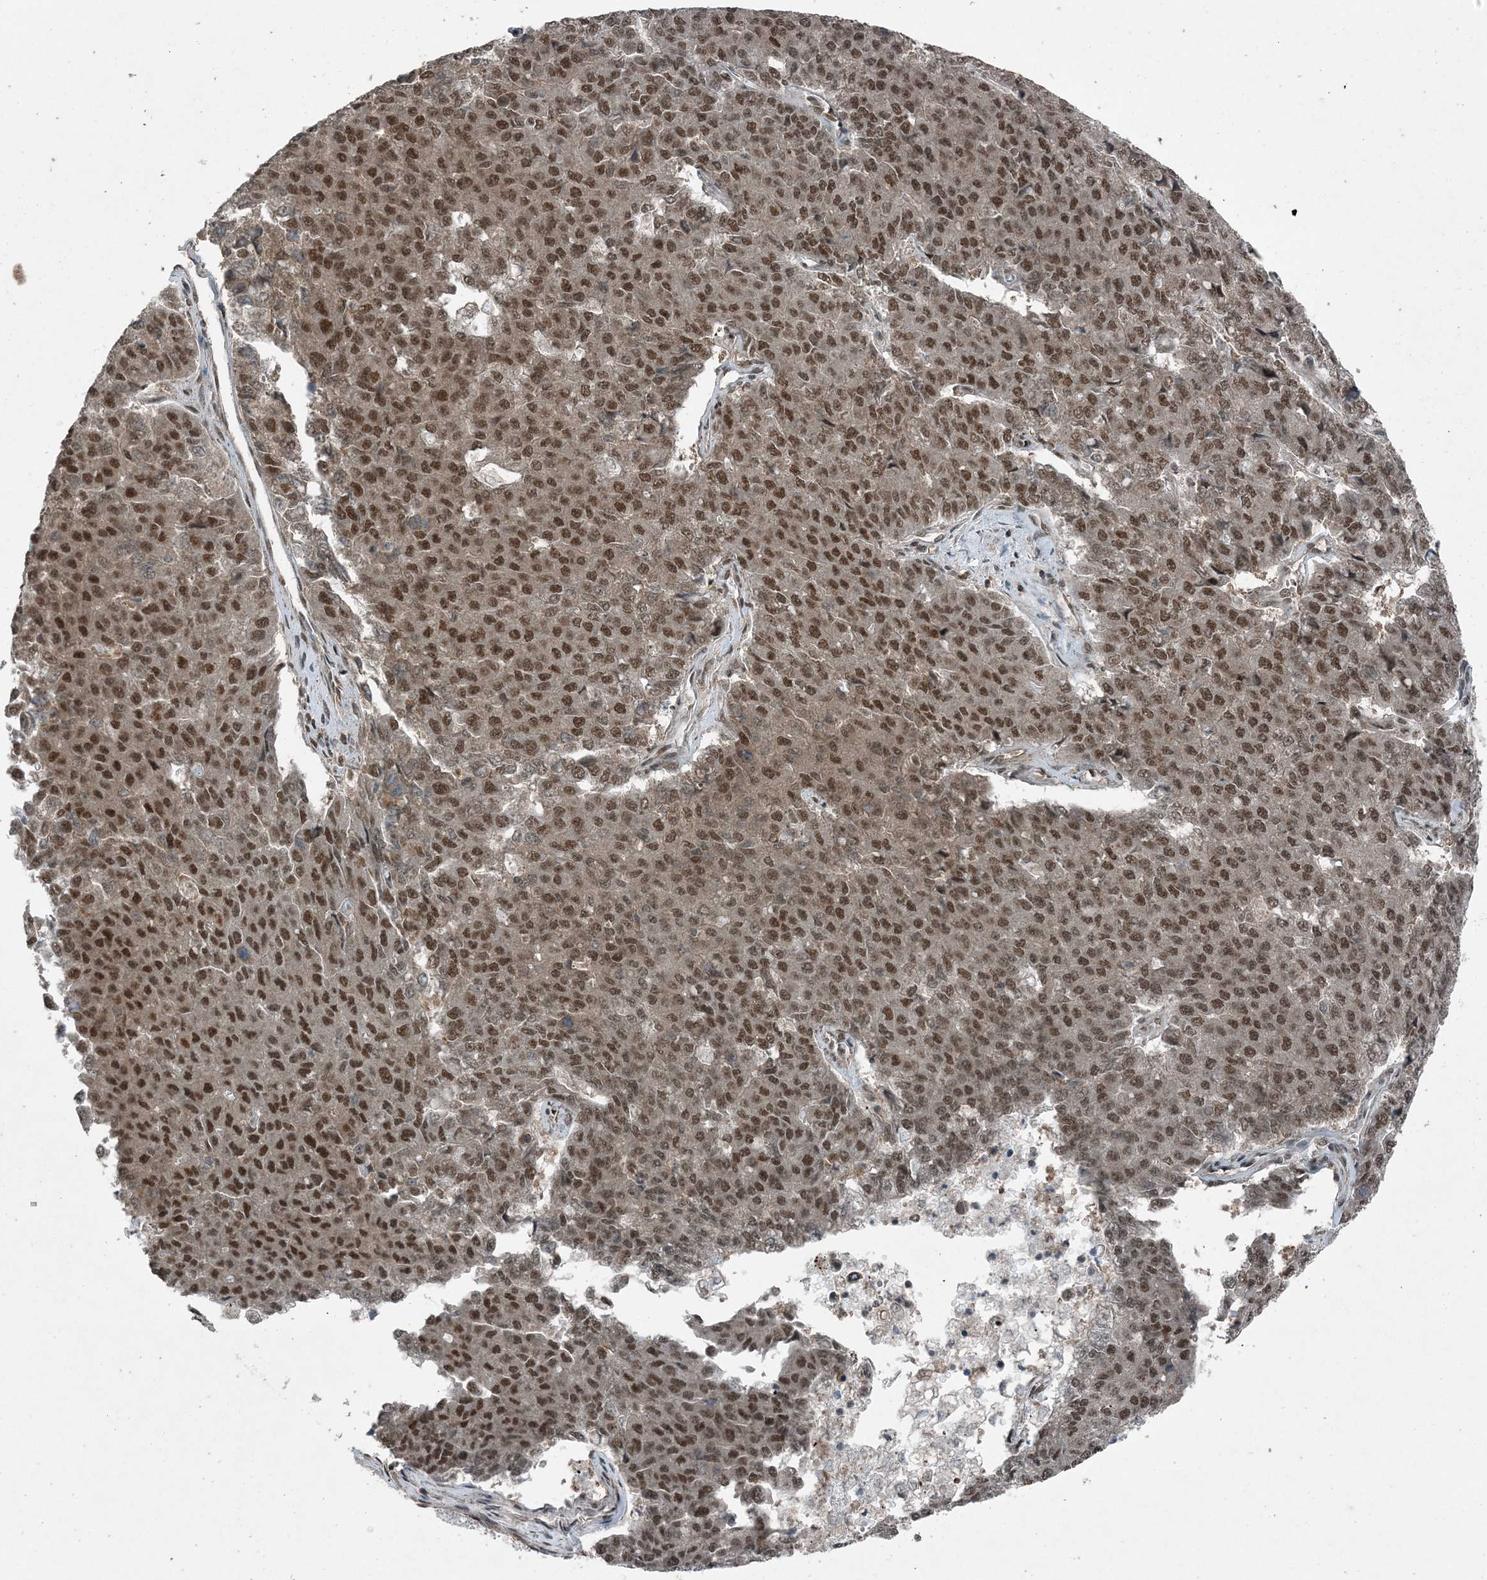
{"staining": {"intensity": "strong", "quantity": ">75%", "location": "nuclear"}, "tissue": "pancreatic cancer", "cell_type": "Tumor cells", "image_type": "cancer", "snomed": [{"axis": "morphology", "description": "Adenocarcinoma, NOS"}, {"axis": "topography", "description": "Pancreas"}], "caption": "Immunohistochemistry (DAB) staining of pancreatic cancer shows strong nuclear protein expression in about >75% of tumor cells.", "gene": "COPS7B", "patient": {"sex": "male", "age": 50}}